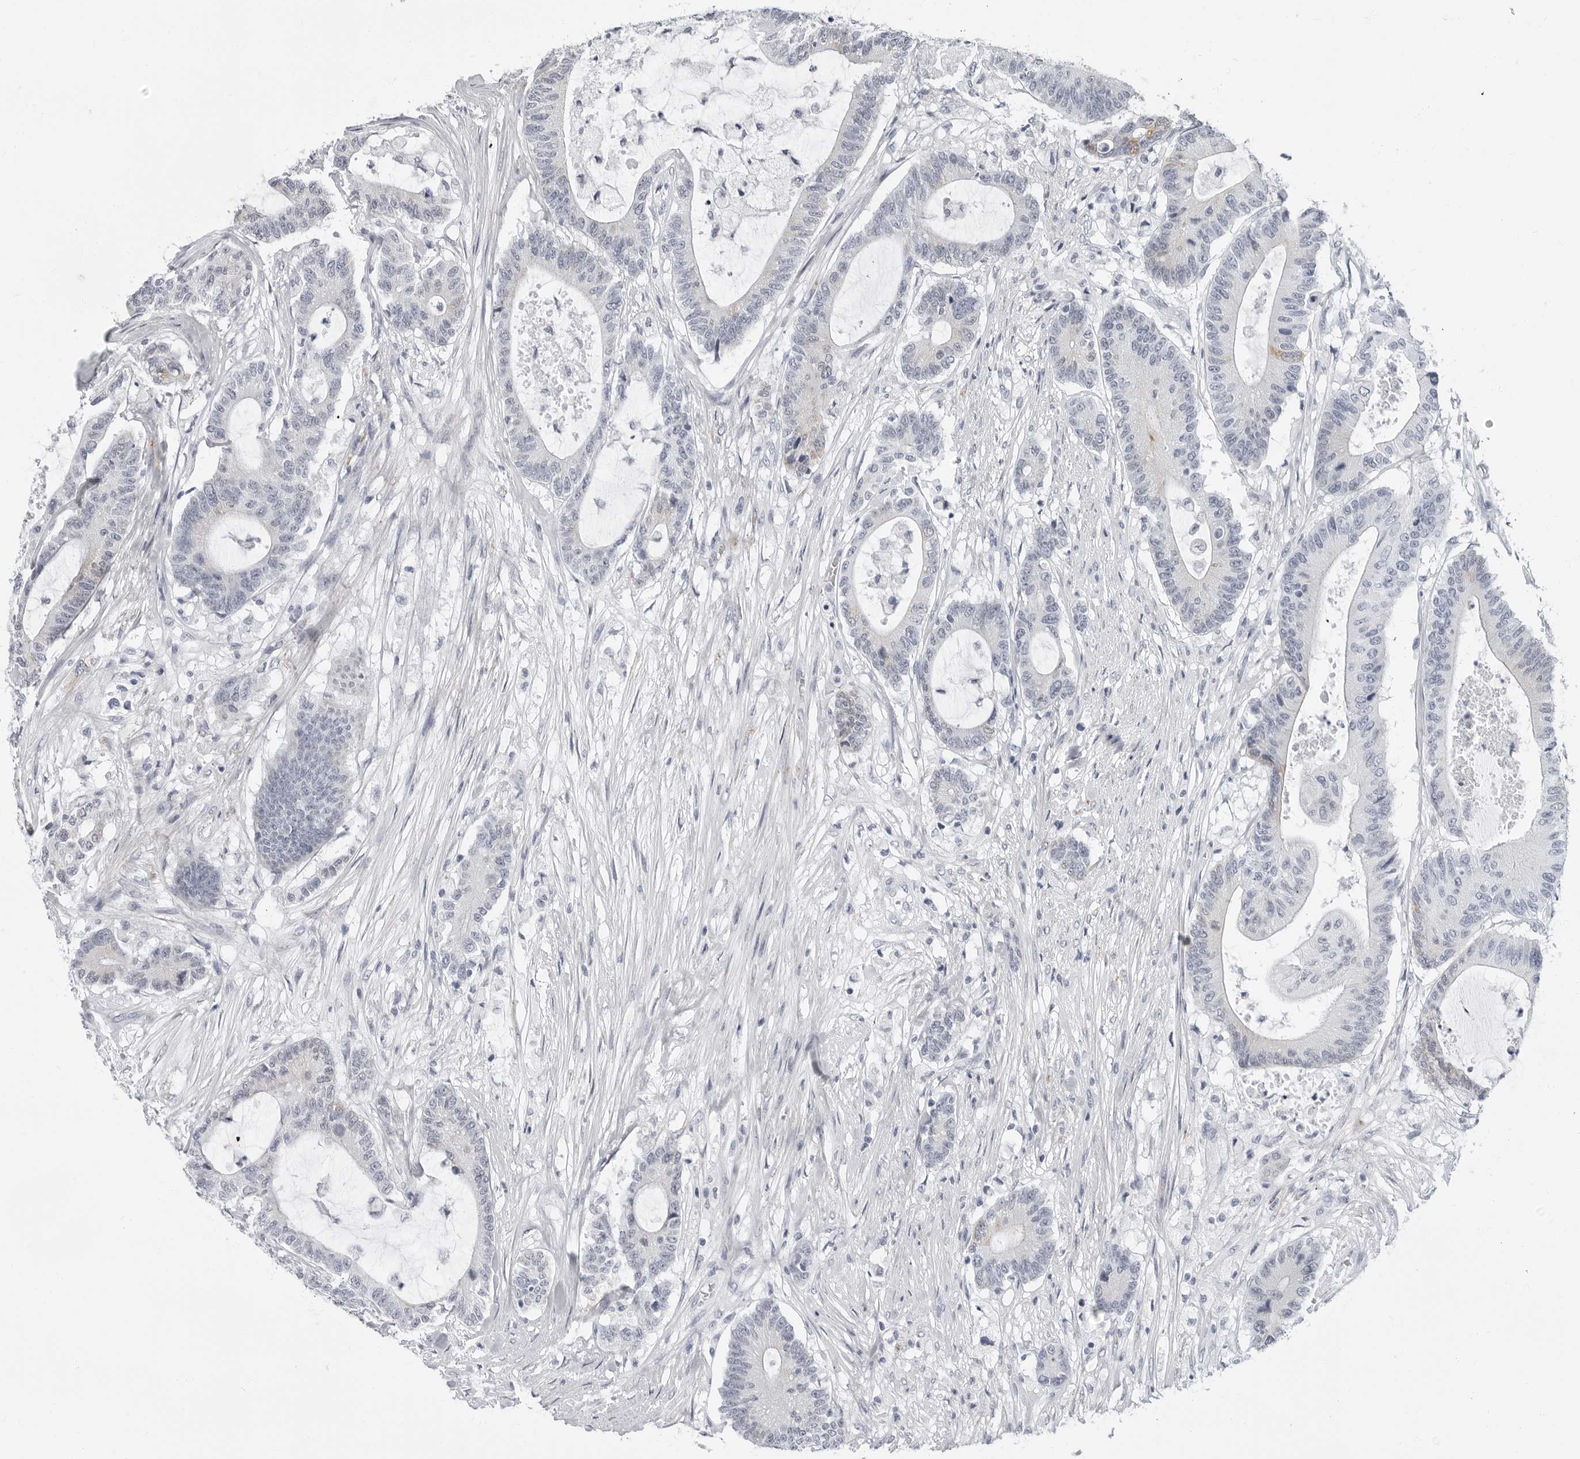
{"staining": {"intensity": "negative", "quantity": "none", "location": "none"}, "tissue": "colorectal cancer", "cell_type": "Tumor cells", "image_type": "cancer", "snomed": [{"axis": "morphology", "description": "Adenocarcinoma, NOS"}, {"axis": "topography", "description": "Colon"}], "caption": "High magnification brightfield microscopy of adenocarcinoma (colorectal) stained with DAB (brown) and counterstained with hematoxylin (blue): tumor cells show no significant positivity.", "gene": "ERICH3", "patient": {"sex": "female", "age": 84}}